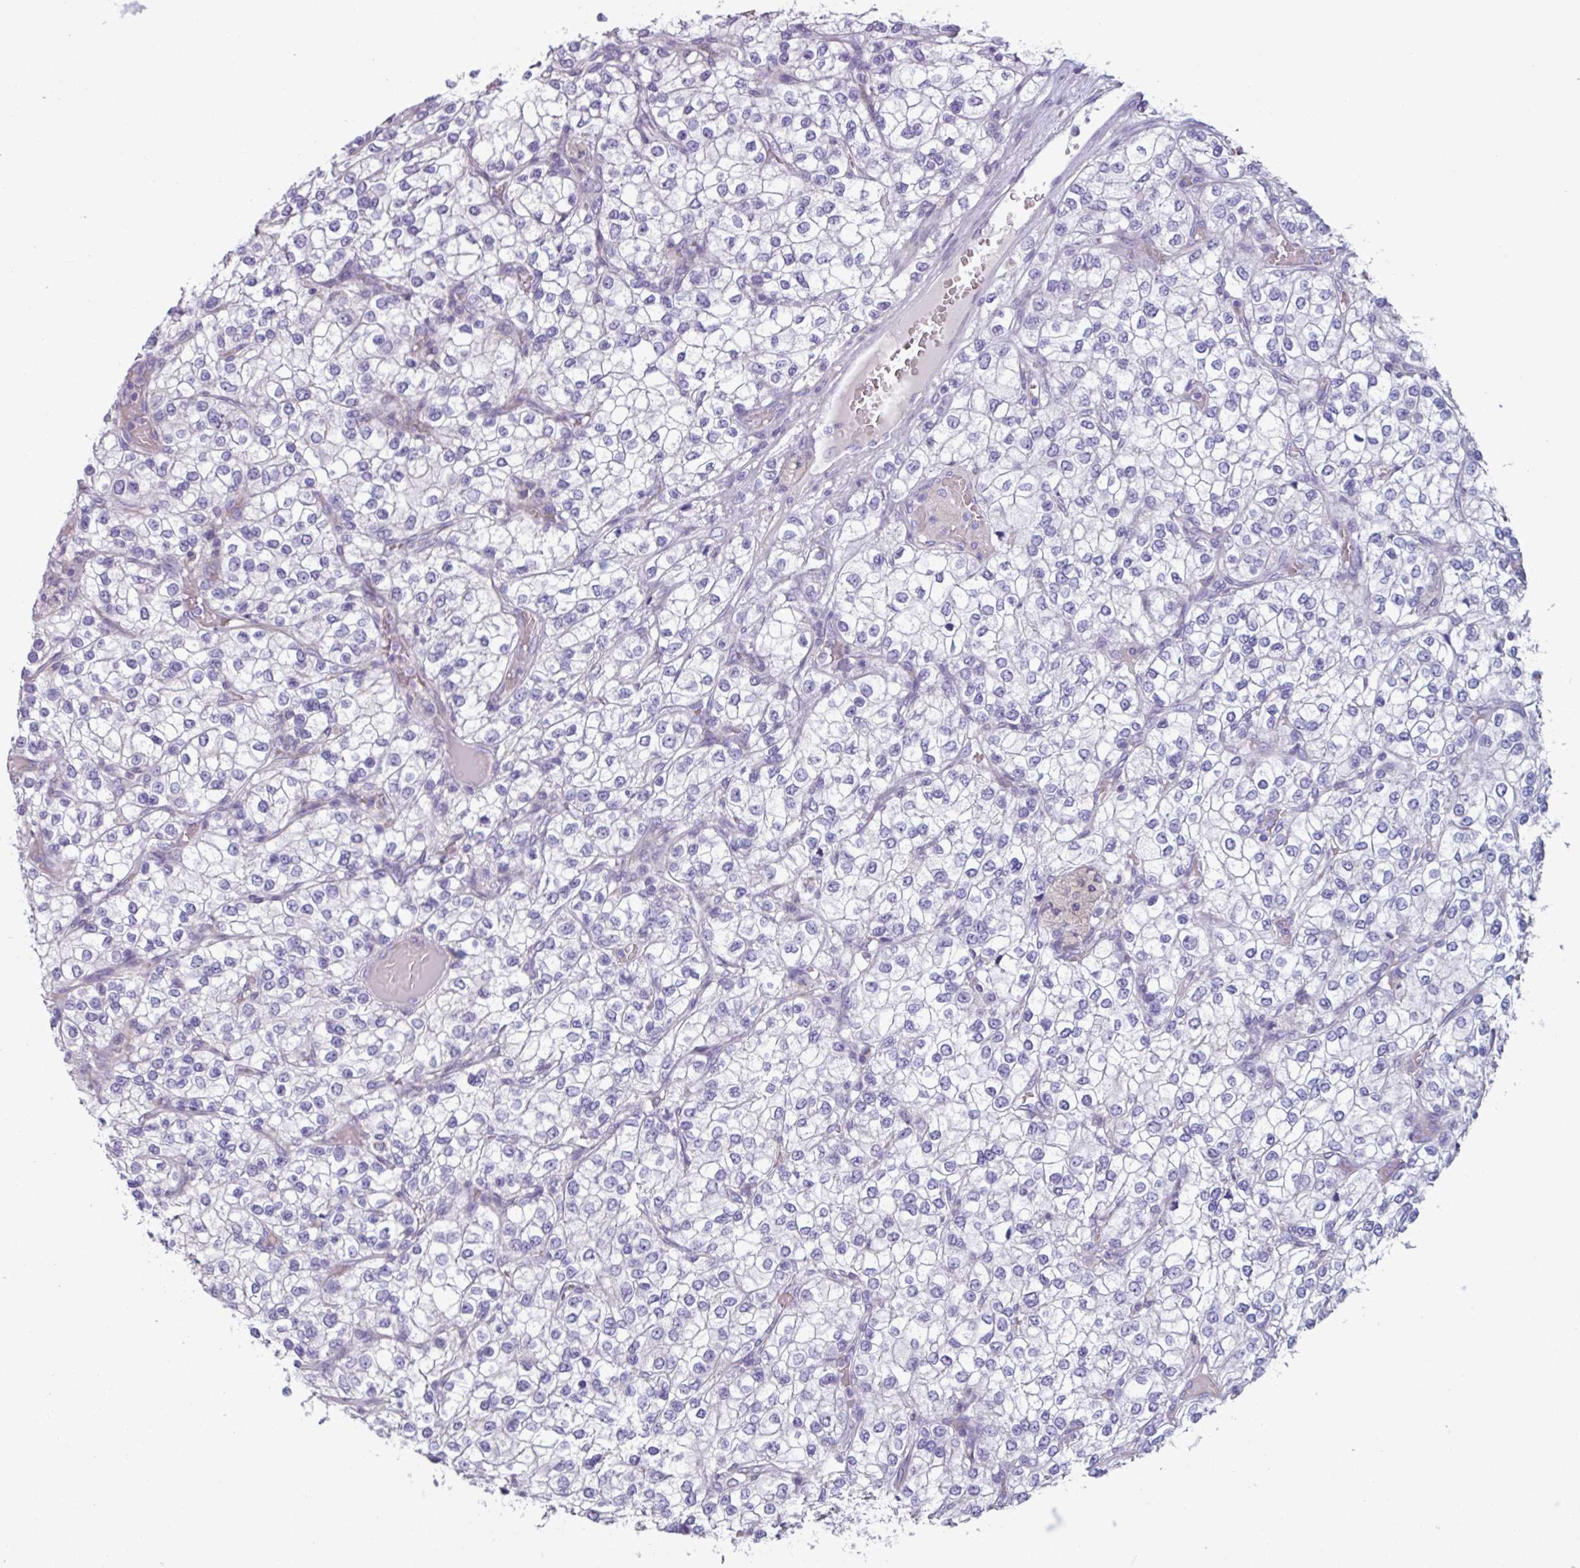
{"staining": {"intensity": "negative", "quantity": "none", "location": "none"}, "tissue": "renal cancer", "cell_type": "Tumor cells", "image_type": "cancer", "snomed": [{"axis": "morphology", "description": "Adenocarcinoma, NOS"}, {"axis": "topography", "description": "Kidney"}], "caption": "Protein analysis of adenocarcinoma (renal) displays no significant expression in tumor cells.", "gene": "ADGRE1", "patient": {"sex": "male", "age": 80}}